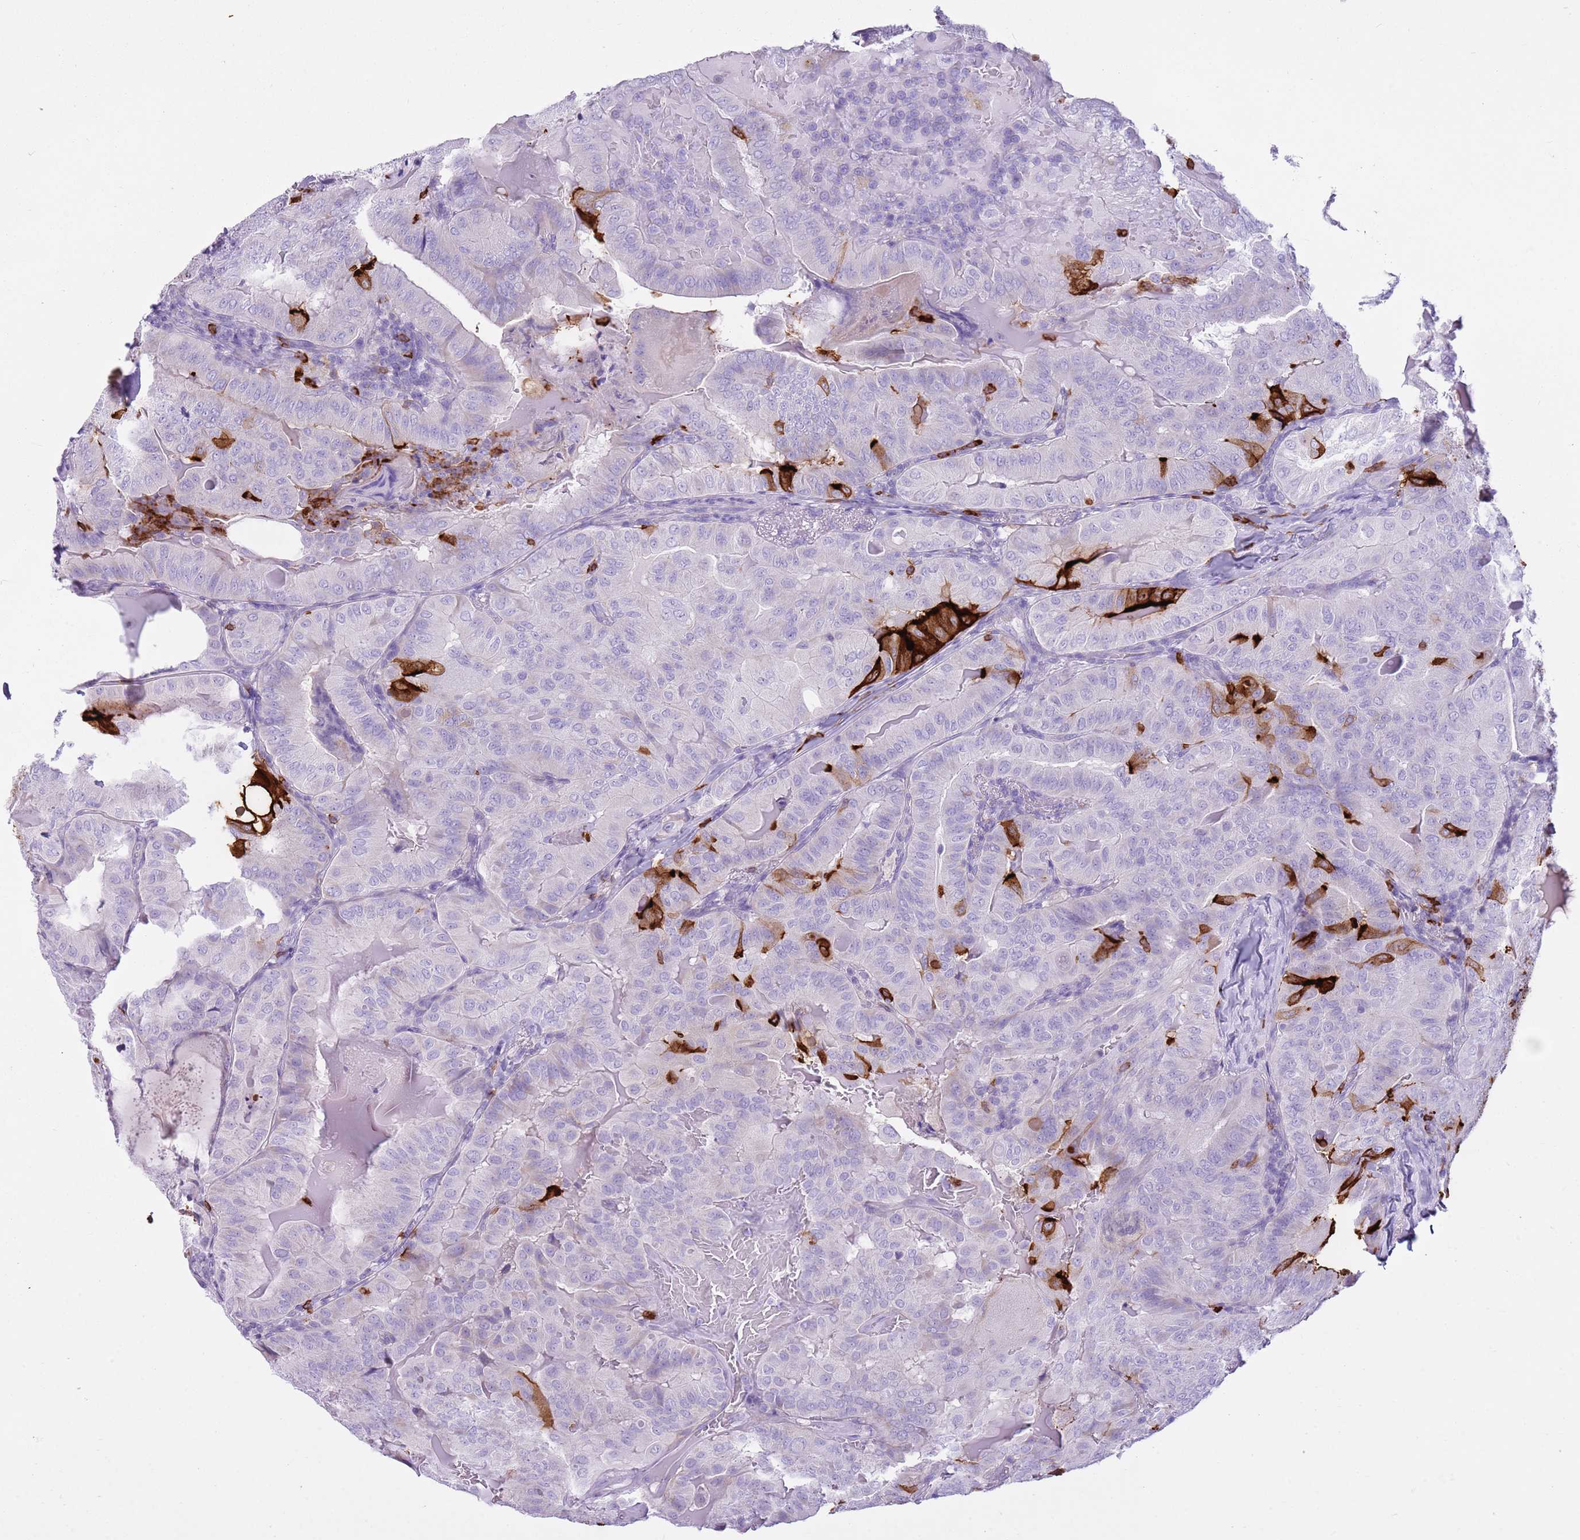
{"staining": {"intensity": "strong", "quantity": "<25%", "location": "cytoplasmic/membranous"}, "tissue": "thyroid cancer", "cell_type": "Tumor cells", "image_type": "cancer", "snomed": [{"axis": "morphology", "description": "Papillary adenocarcinoma, NOS"}, {"axis": "topography", "description": "Thyroid gland"}], "caption": "IHC staining of papillary adenocarcinoma (thyroid), which demonstrates medium levels of strong cytoplasmic/membranous expression in about <25% of tumor cells indicating strong cytoplasmic/membranous protein staining. The staining was performed using DAB (brown) for protein detection and nuclei were counterstained in hematoxylin (blue).", "gene": "CD177", "patient": {"sex": "female", "age": 68}}